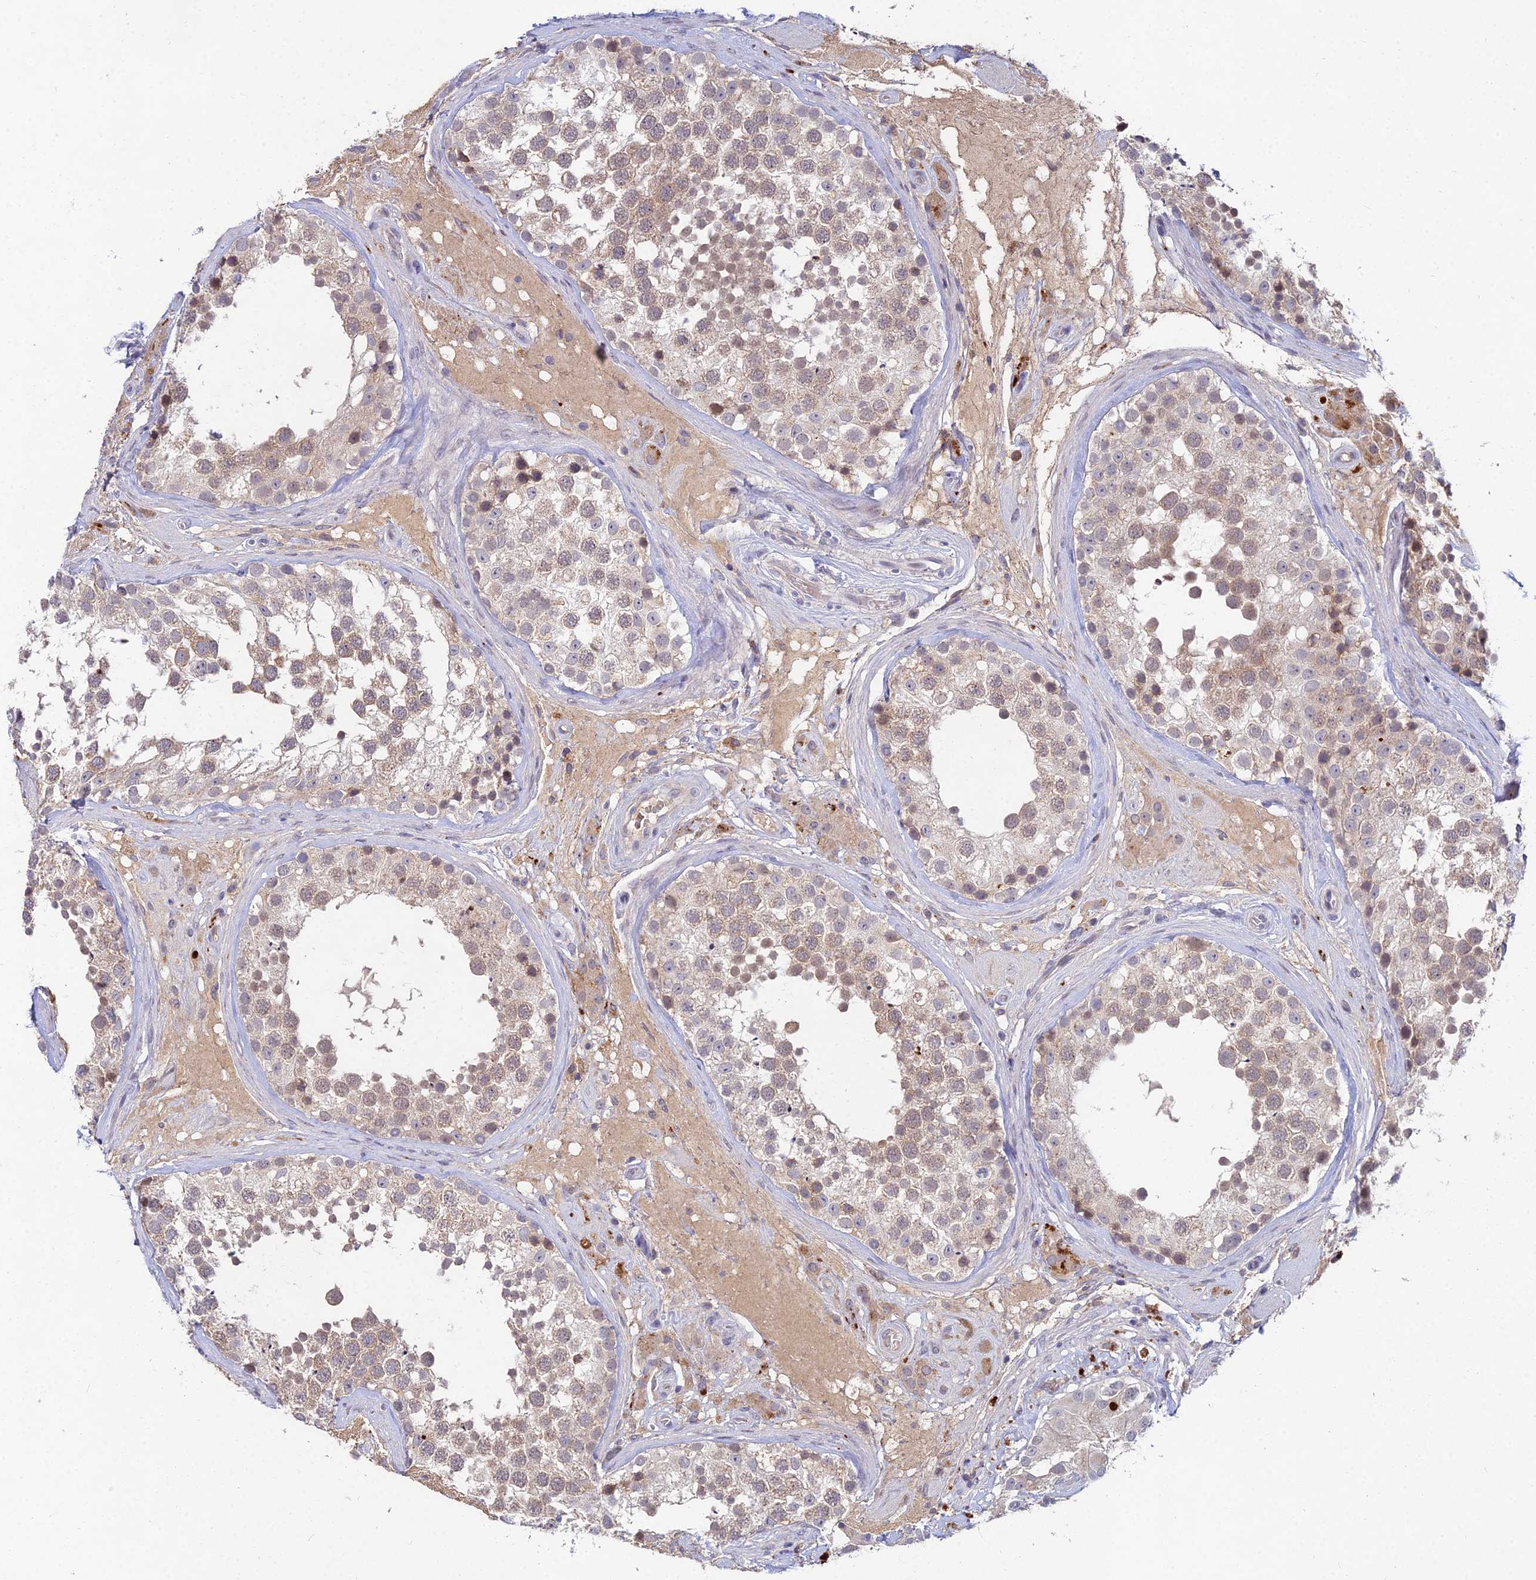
{"staining": {"intensity": "weak", "quantity": ">75%", "location": "cytoplasmic/membranous,nuclear"}, "tissue": "testis", "cell_type": "Cells in seminiferous ducts", "image_type": "normal", "snomed": [{"axis": "morphology", "description": "Normal tissue, NOS"}, {"axis": "topography", "description": "Testis"}], "caption": "IHC of unremarkable human testis exhibits low levels of weak cytoplasmic/membranous,nuclear positivity in approximately >75% of cells in seminiferous ducts. Immunohistochemistry stains the protein of interest in brown and the nuclei are stained blue.", "gene": "WDR43", "patient": {"sex": "male", "age": 46}}